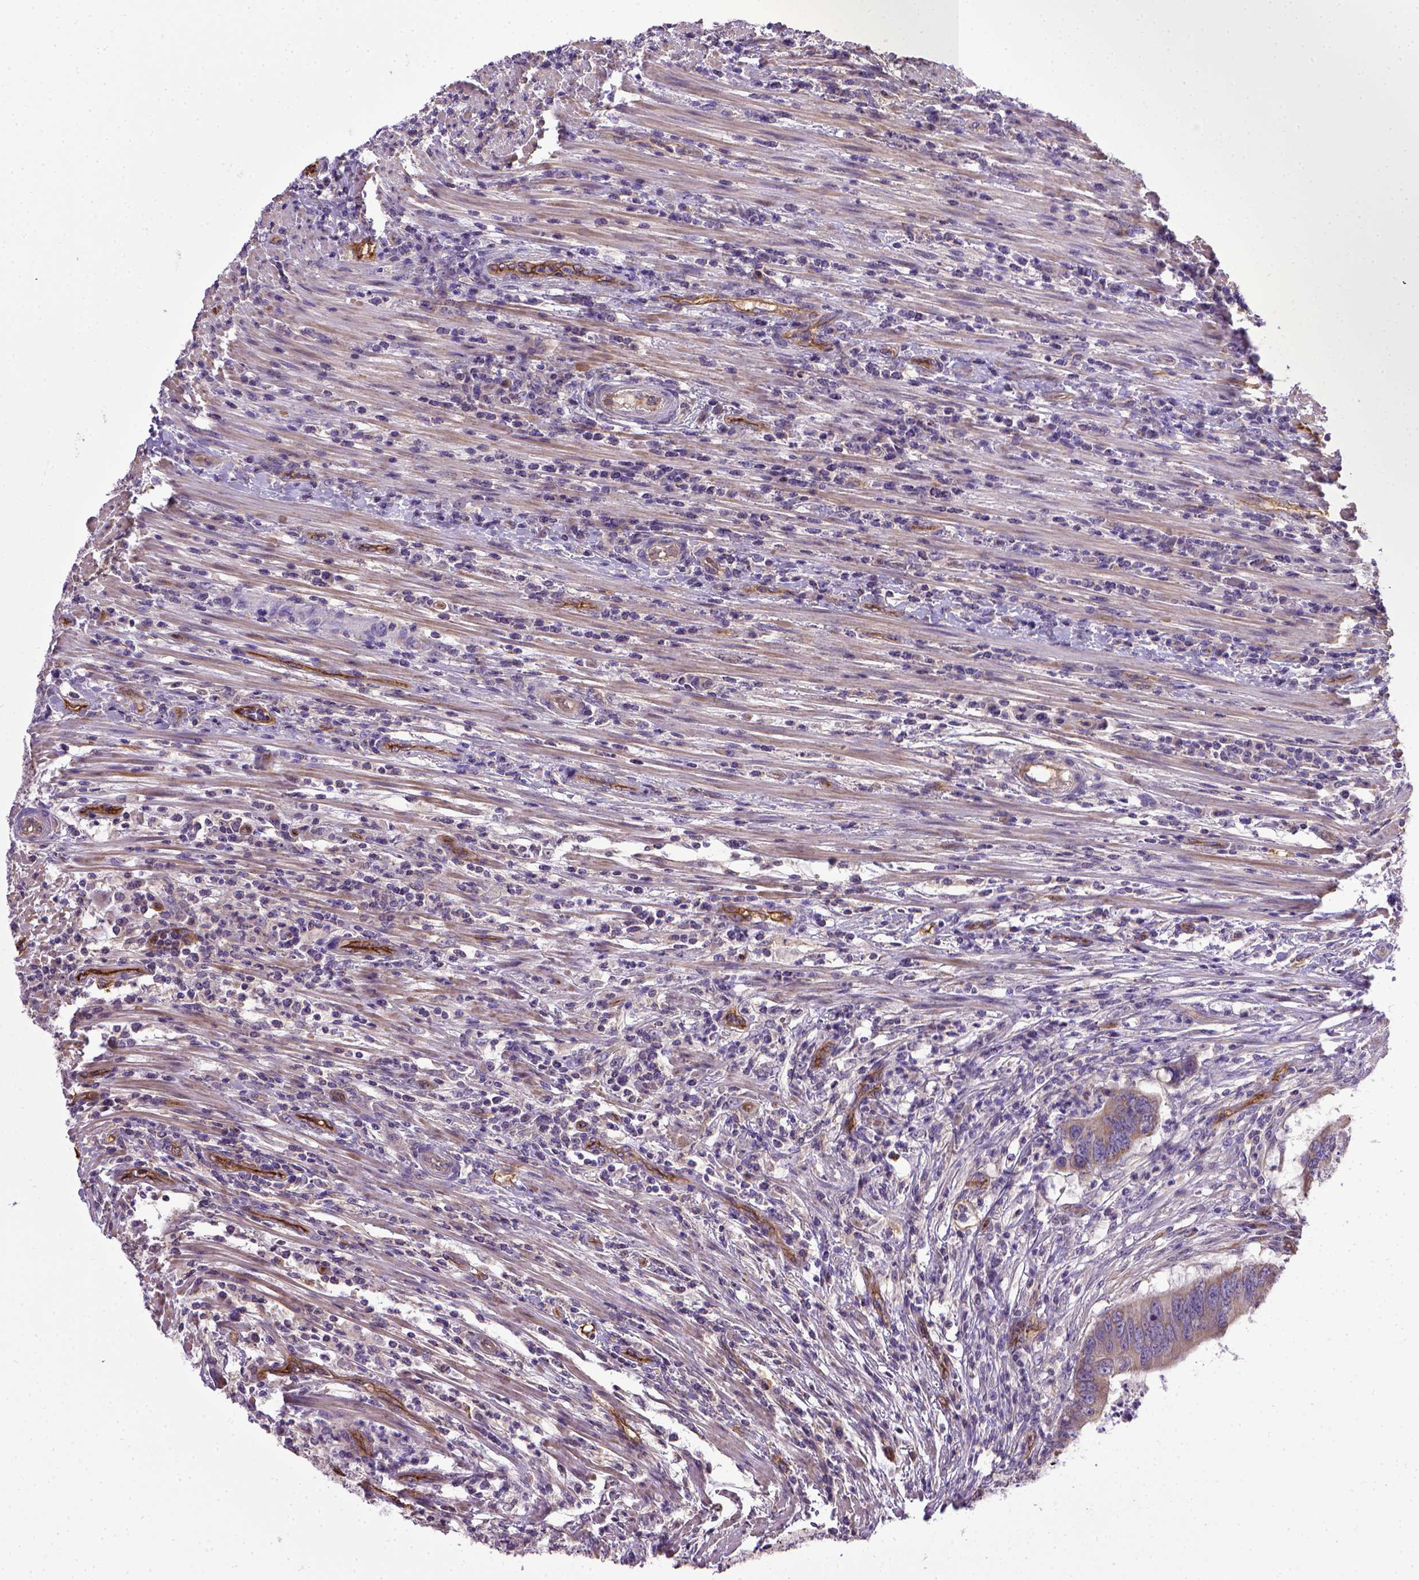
{"staining": {"intensity": "weak", "quantity": "25%-75%", "location": "cytoplasmic/membranous"}, "tissue": "colorectal cancer", "cell_type": "Tumor cells", "image_type": "cancer", "snomed": [{"axis": "morphology", "description": "Adenocarcinoma, NOS"}, {"axis": "topography", "description": "Colon"}], "caption": "Brown immunohistochemical staining in human colorectal cancer (adenocarcinoma) displays weak cytoplasmic/membranous expression in approximately 25%-75% of tumor cells. Ihc stains the protein of interest in brown and the nuclei are stained blue.", "gene": "ENG", "patient": {"sex": "male", "age": 53}}